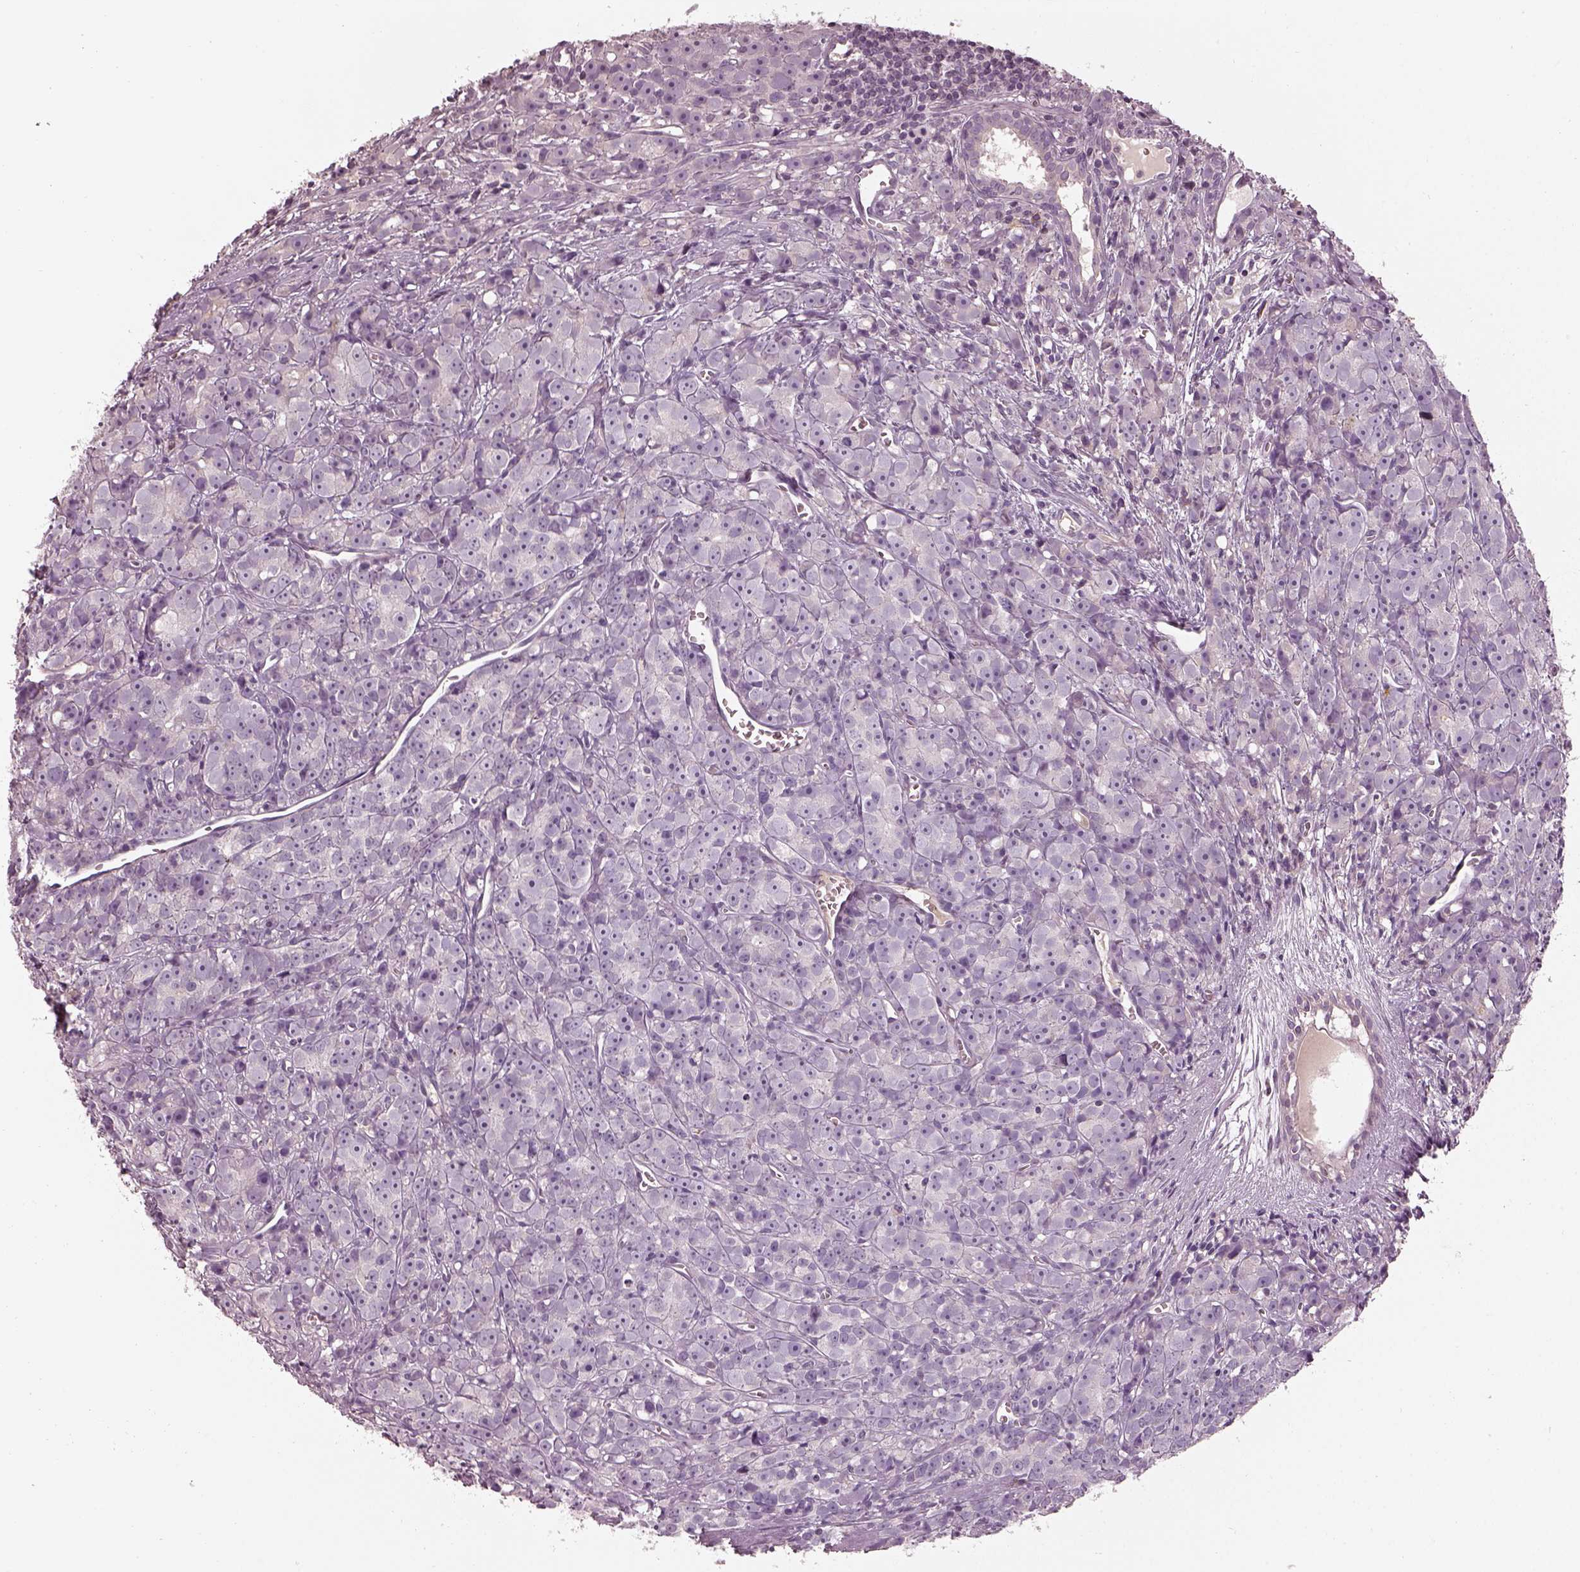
{"staining": {"intensity": "negative", "quantity": "none", "location": "none"}, "tissue": "prostate cancer", "cell_type": "Tumor cells", "image_type": "cancer", "snomed": [{"axis": "morphology", "description": "Adenocarcinoma, High grade"}, {"axis": "topography", "description": "Prostate"}], "caption": "Human prostate high-grade adenocarcinoma stained for a protein using immunohistochemistry reveals no expression in tumor cells.", "gene": "TLX3", "patient": {"sex": "male", "age": 77}}